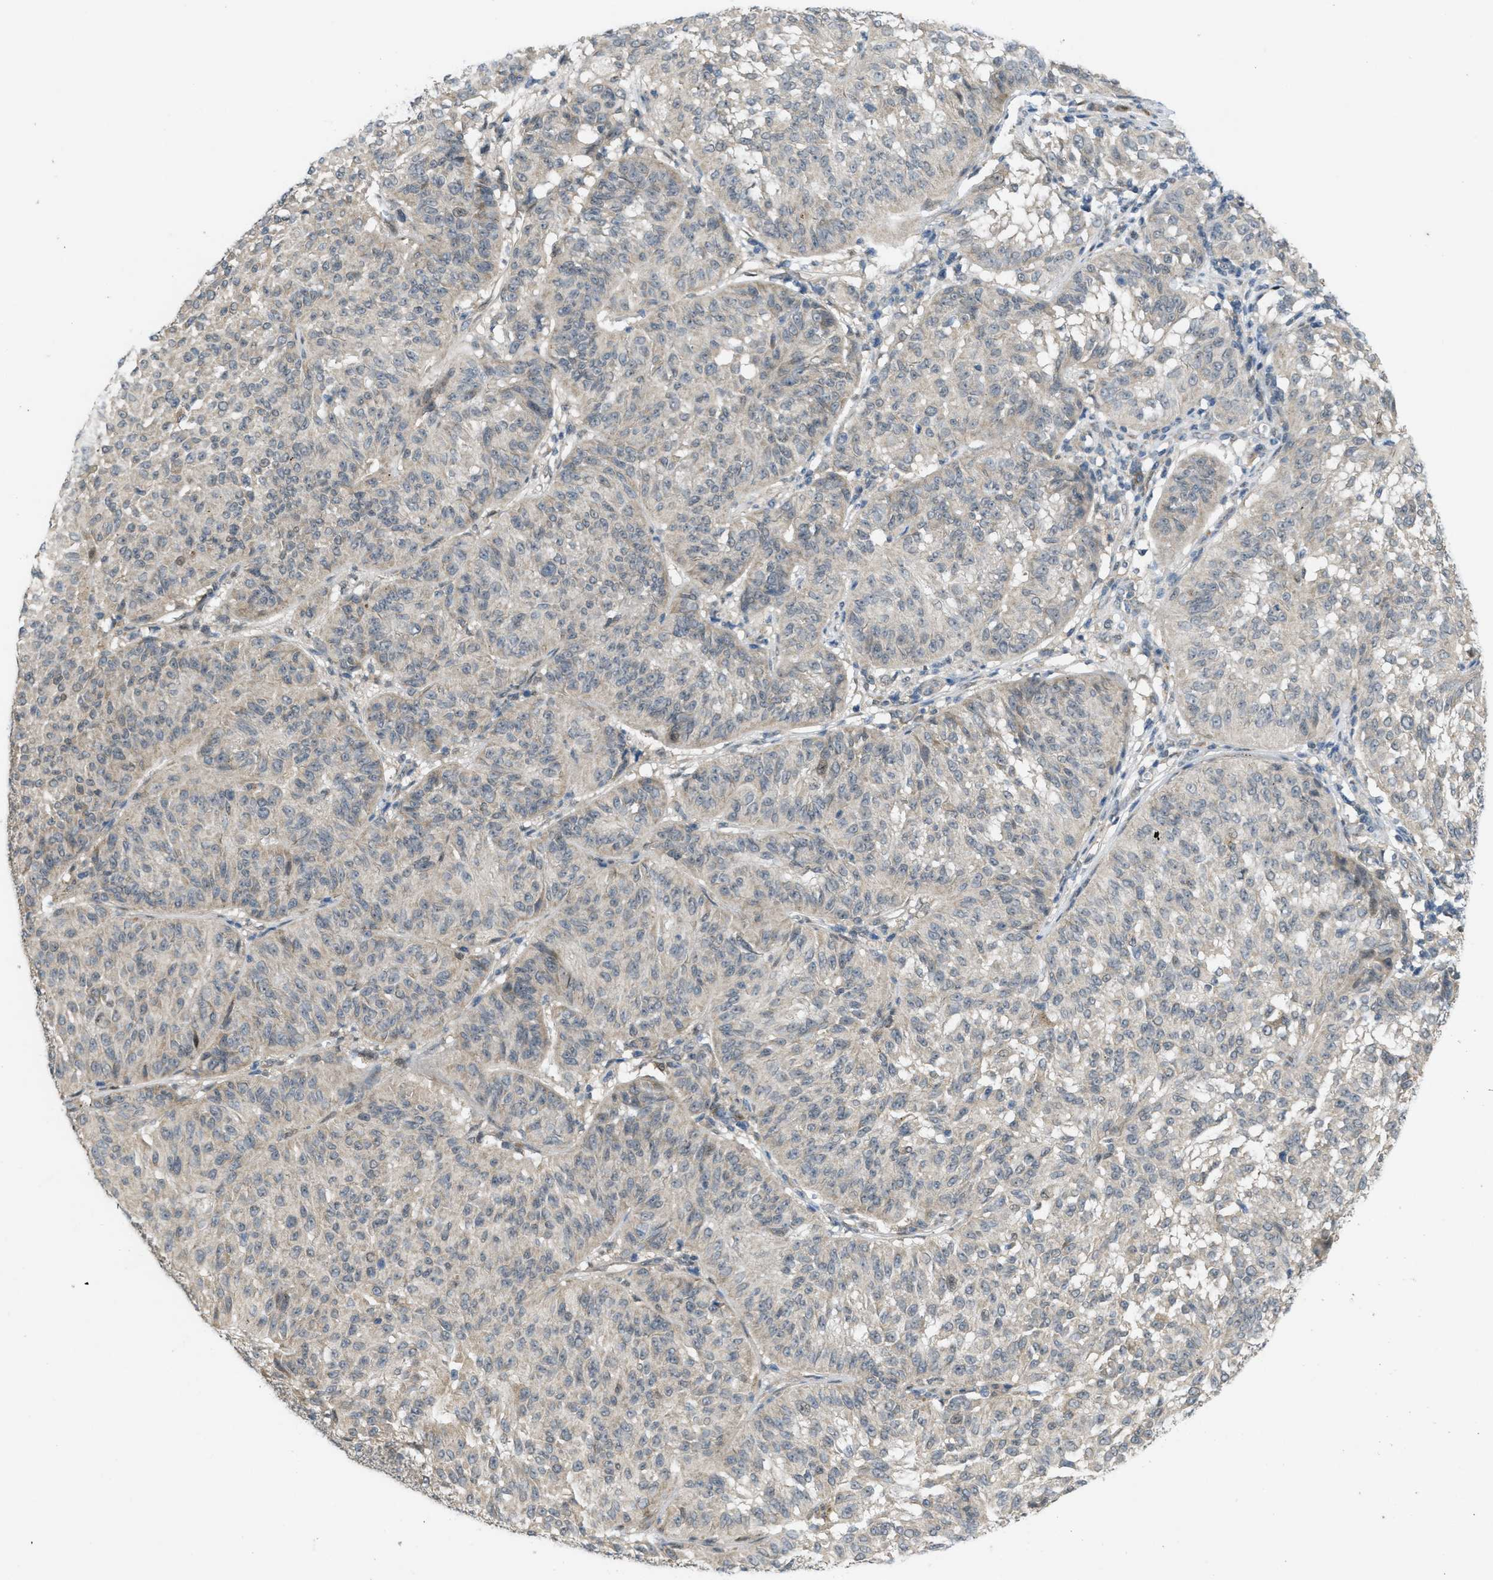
{"staining": {"intensity": "negative", "quantity": "none", "location": "none"}, "tissue": "melanoma", "cell_type": "Tumor cells", "image_type": "cancer", "snomed": [{"axis": "morphology", "description": "Malignant melanoma, NOS"}, {"axis": "topography", "description": "Skin"}], "caption": "The IHC photomicrograph has no significant expression in tumor cells of malignant melanoma tissue.", "gene": "IFNLR1", "patient": {"sex": "female", "age": 72}}